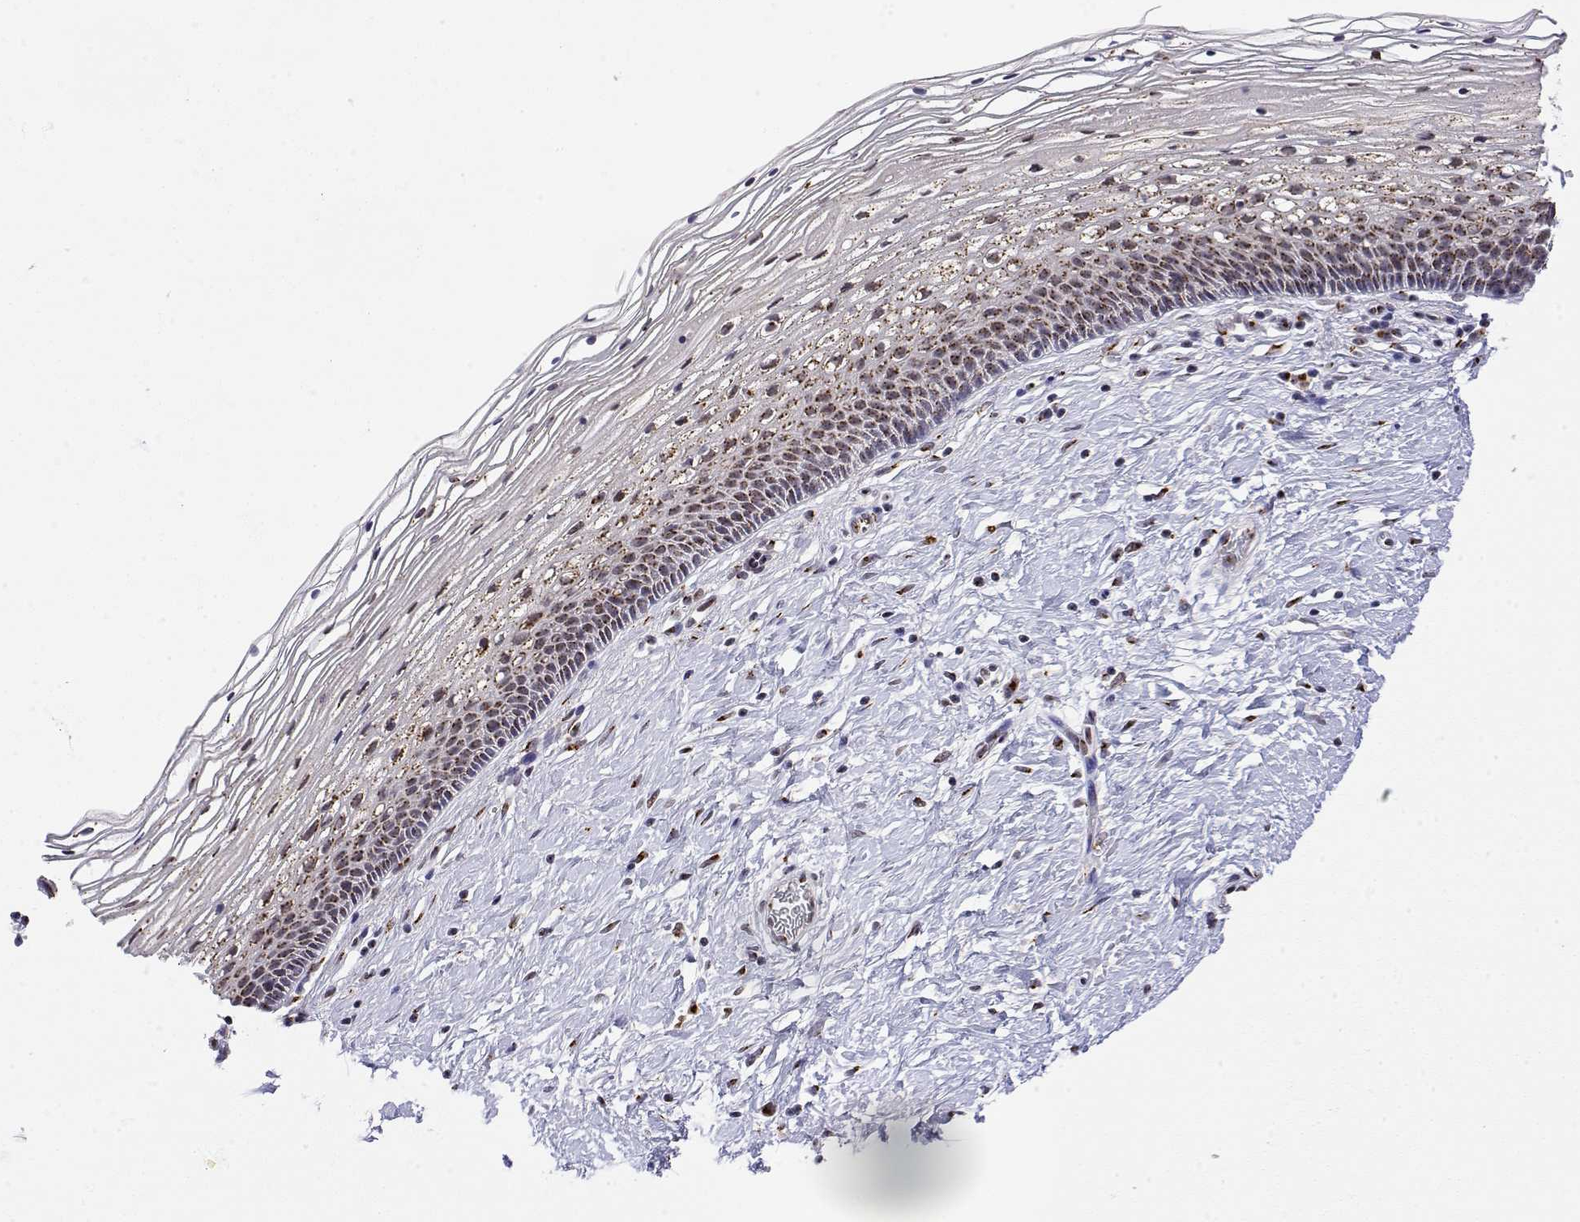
{"staining": {"intensity": "strong", "quantity": ">75%", "location": "cytoplasmic/membranous"}, "tissue": "cervix", "cell_type": "Glandular cells", "image_type": "normal", "snomed": [{"axis": "morphology", "description": "Normal tissue, NOS"}, {"axis": "topography", "description": "Cervix"}], "caption": "Cervix stained with DAB (3,3'-diaminobenzidine) immunohistochemistry (IHC) exhibits high levels of strong cytoplasmic/membranous expression in approximately >75% of glandular cells. (DAB (3,3'-diaminobenzidine) = brown stain, brightfield microscopy at high magnification).", "gene": "YIPF3", "patient": {"sex": "female", "age": 34}}